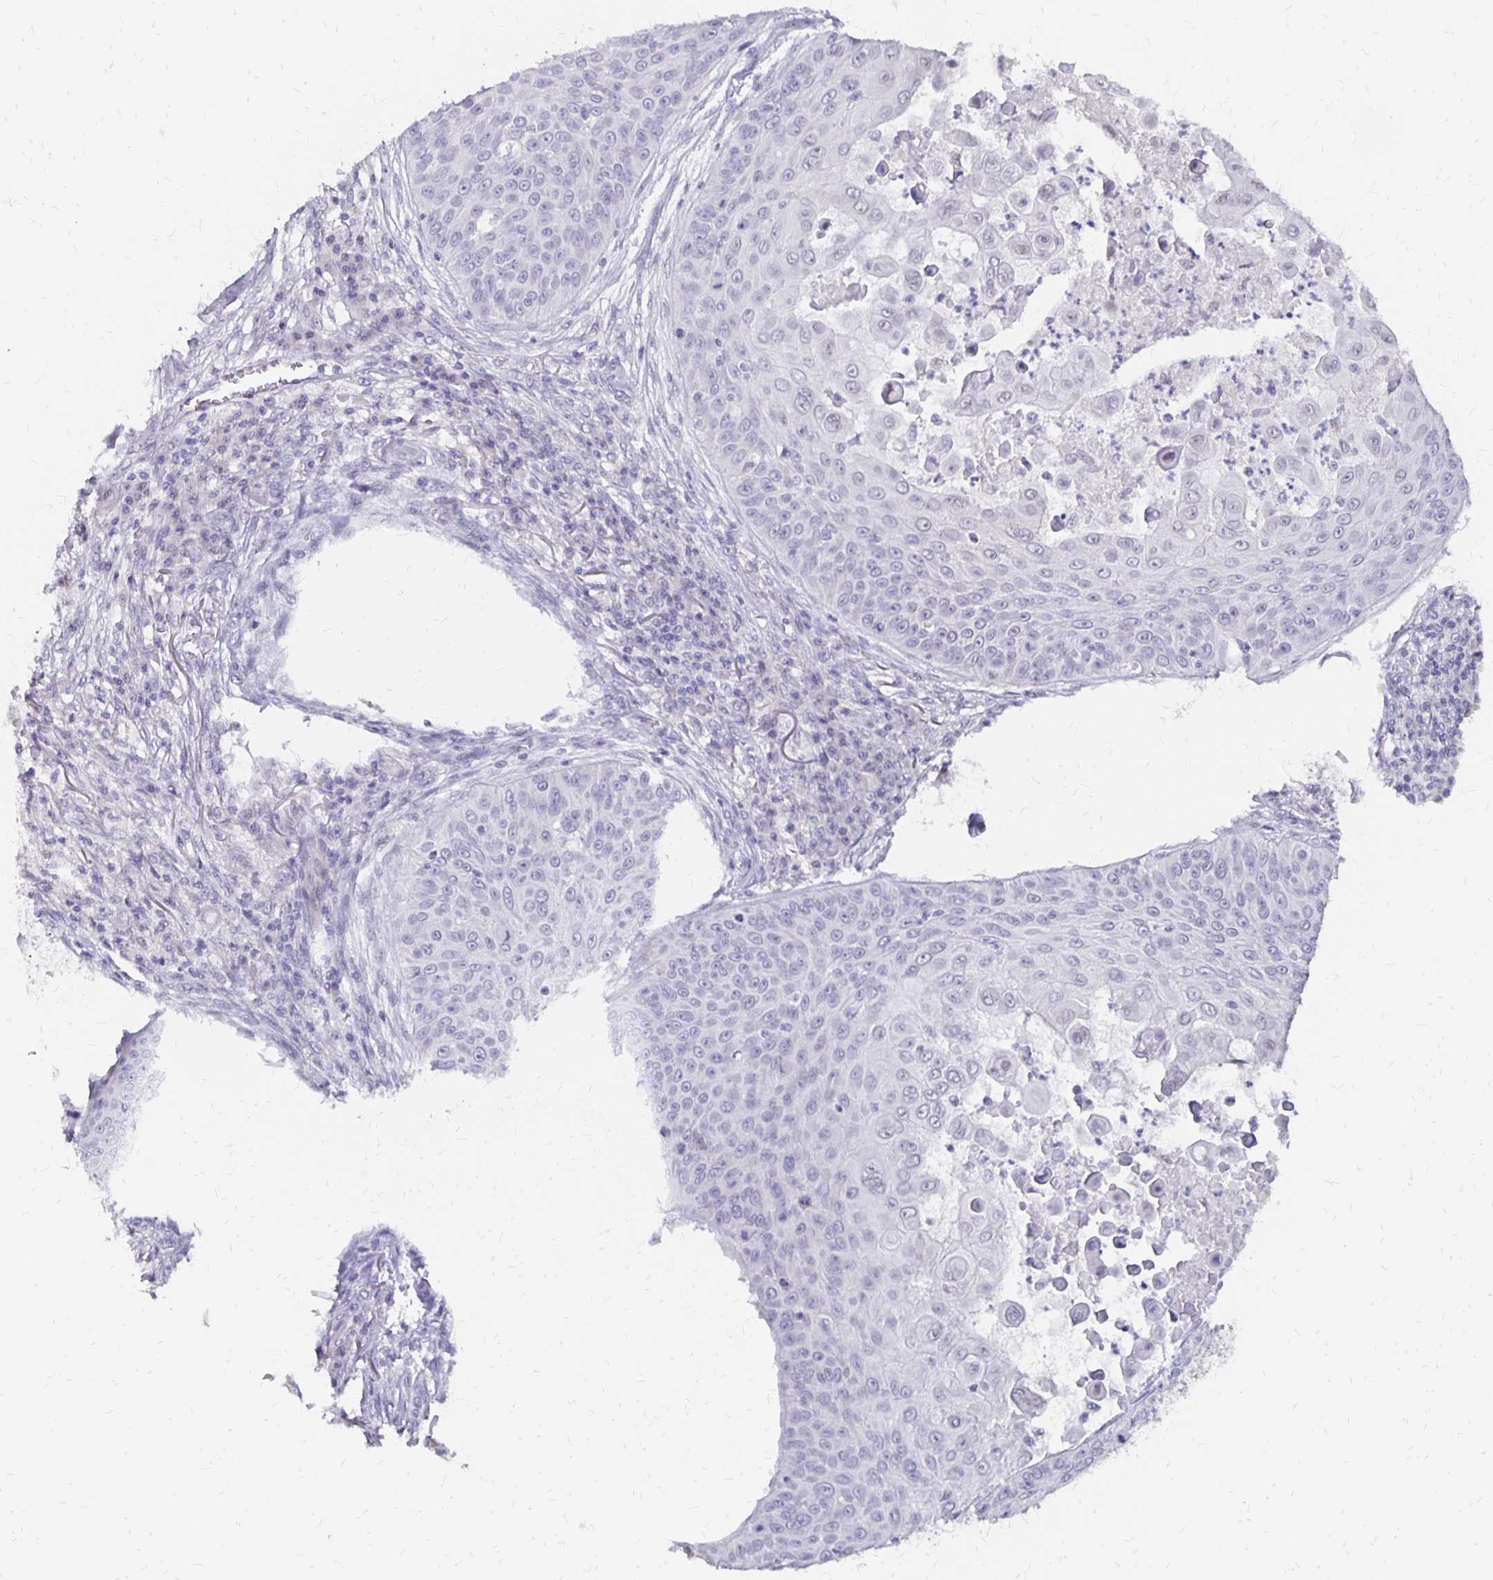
{"staining": {"intensity": "negative", "quantity": "none", "location": "none"}, "tissue": "skin cancer", "cell_type": "Tumor cells", "image_type": "cancer", "snomed": [{"axis": "morphology", "description": "Squamous cell carcinoma, NOS"}, {"axis": "topography", "description": "Skin"}], "caption": "This is an IHC micrograph of skin cancer (squamous cell carcinoma). There is no staining in tumor cells.", "gene": "ATOSB", "patient": {"sex": "male", "age": 82}}